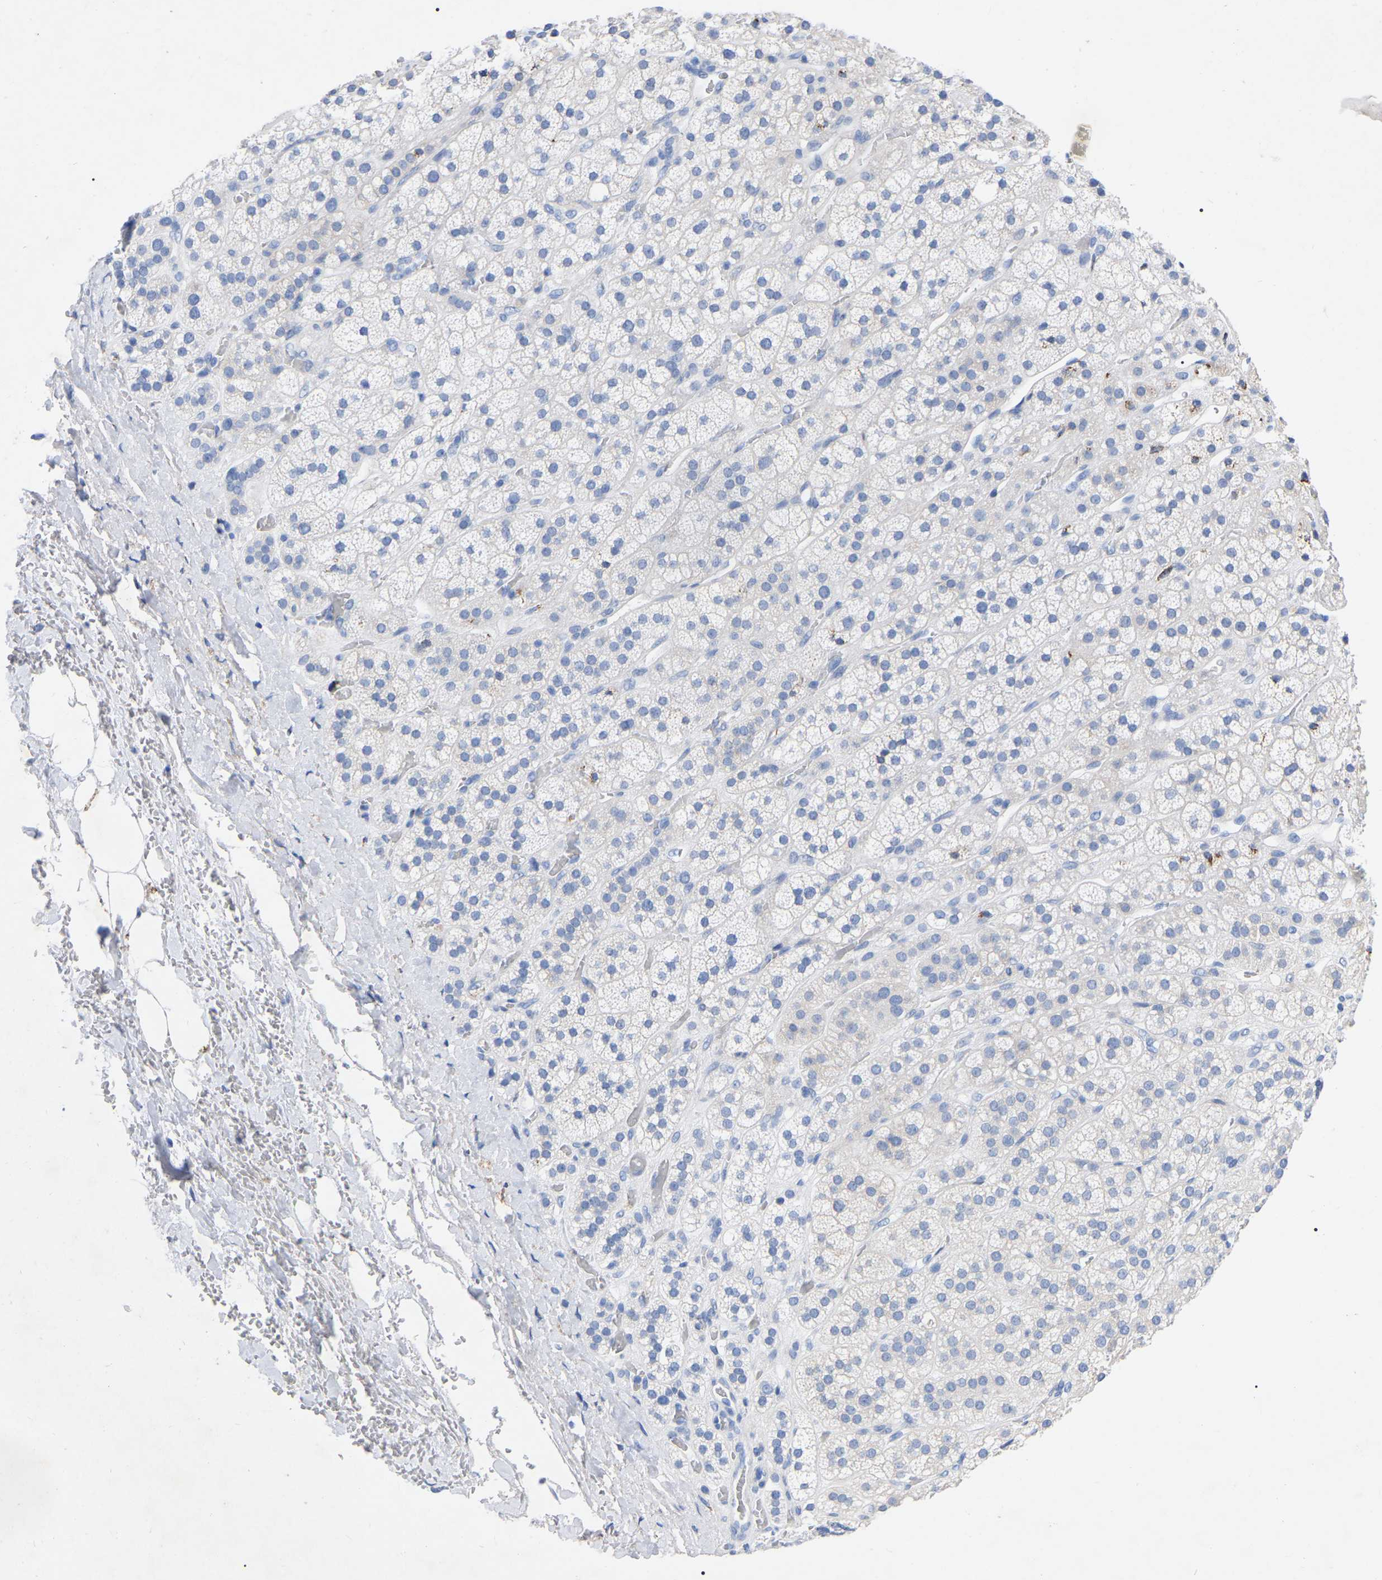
{"staining": {"intensity": "moderate", "quantity": "<25%", "location": "cytoplasmic/membranous"}, "tissue": "adrenal gland", "cell_type": "Glandular cells", "image_type": "normal", "snomed": [{"axis": "morphology", "description": "Normal tissue, NOS"}, {"axis": "topography", "description": "Adrenal gland"}], "caption": "Protein expression by IHC reveals moderate cytoplasmic/membranous expression in approximately <25% of glandular cells in normal adrenal gland. The staining is performed using DAB brown chromogen to label protein expression. The nuclei are counter-stained blue using hematoxylin.", "gene": "STRIP2", "patient": {"sex": "male", "age": 56}}